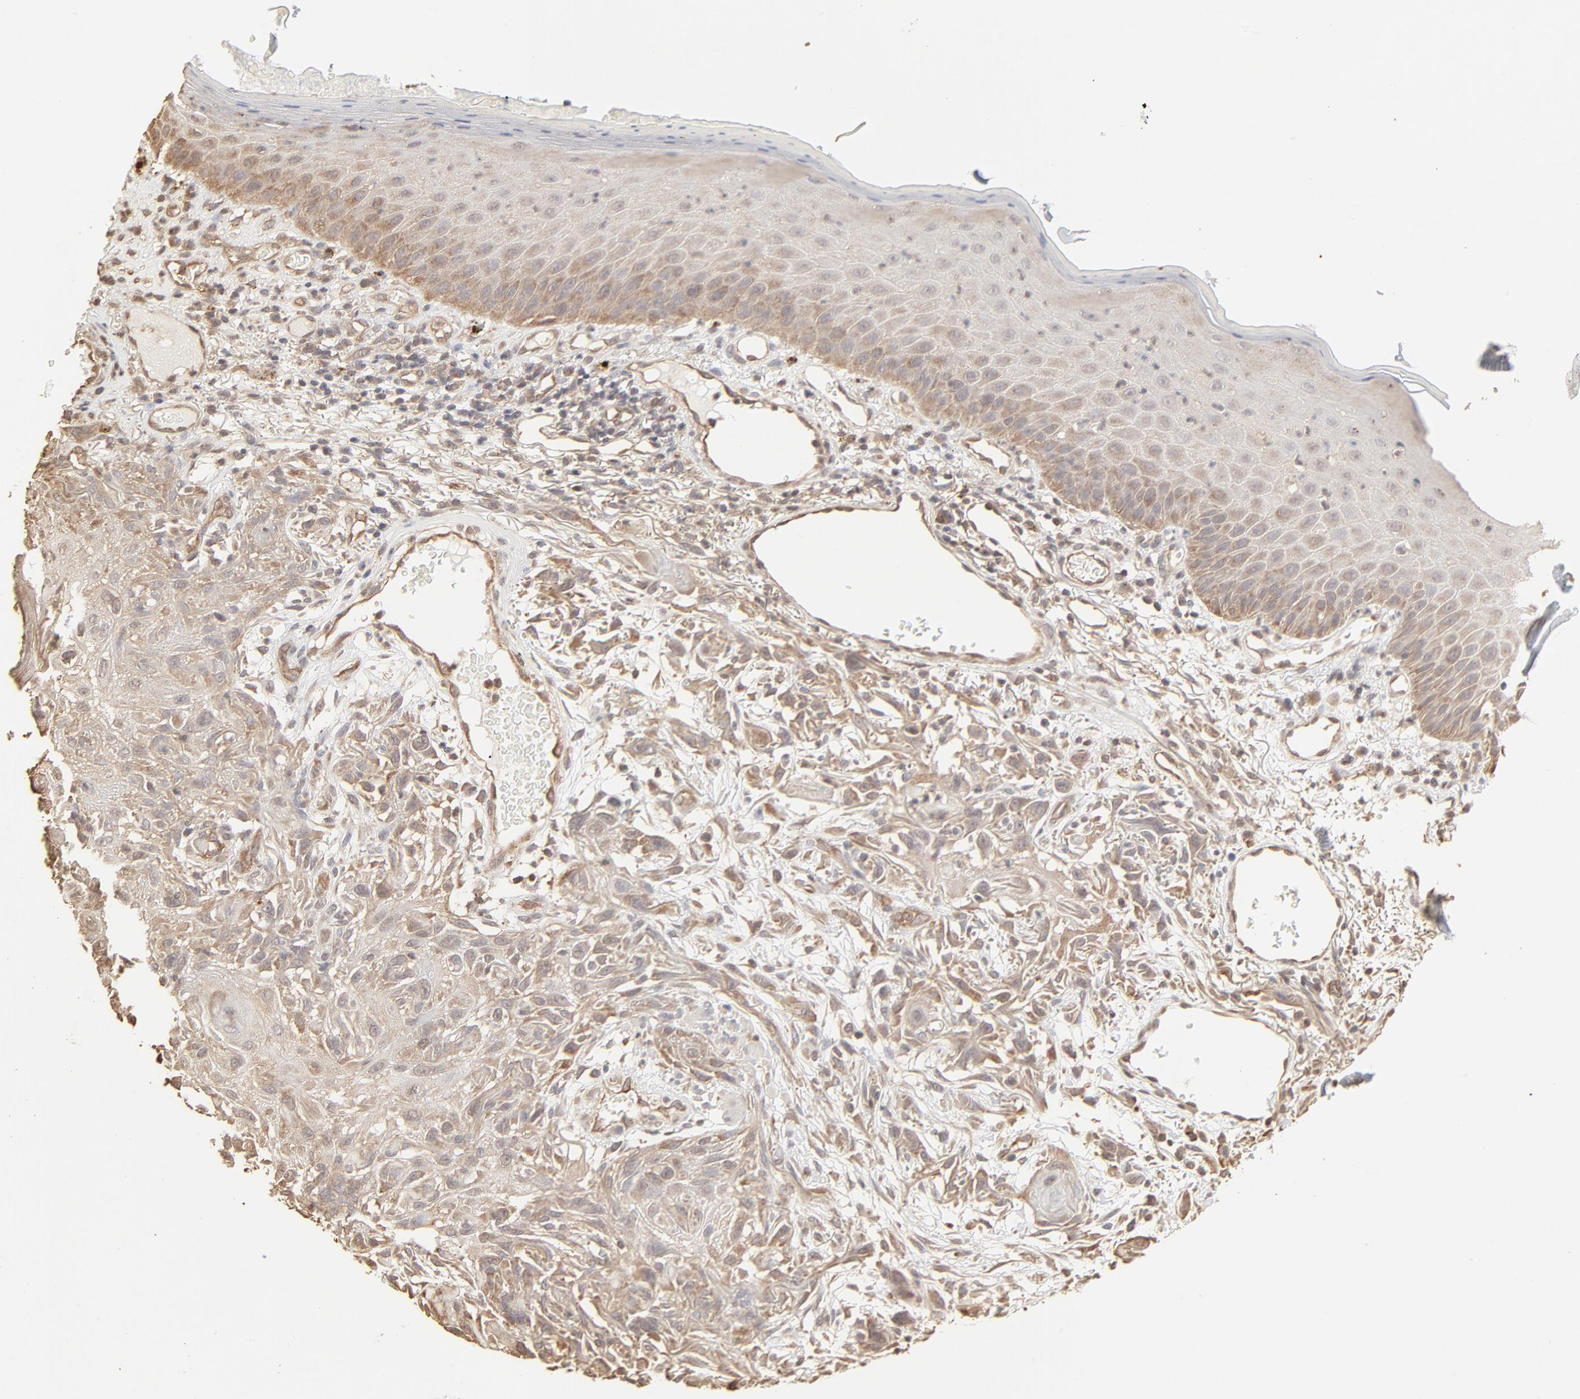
{"staining": {"intensity": "weak", "quantity": ">75%", "location": "cytoplasmic/membranous"}, "tissue": "skin cancer", "cell_type": "Tumor cells", "image_type": "cancer", "snomed": [{"axis": "morphology", "description": "Squamous cell carcinoma, NOS"}, {"axis": "topography", "description": "Skin"}], "caption": "A high-resolution image shows IHC staining of skin cancer (squamous cell carcinoma), which demonstrates weak cytoplasmic/membranous positivity in about >75% of tumor cells. (DAB IHC with brightfield microscopy, high magnification).", "gene": "PPP2CA", "patient": {"sex": "female", "age": 59}}